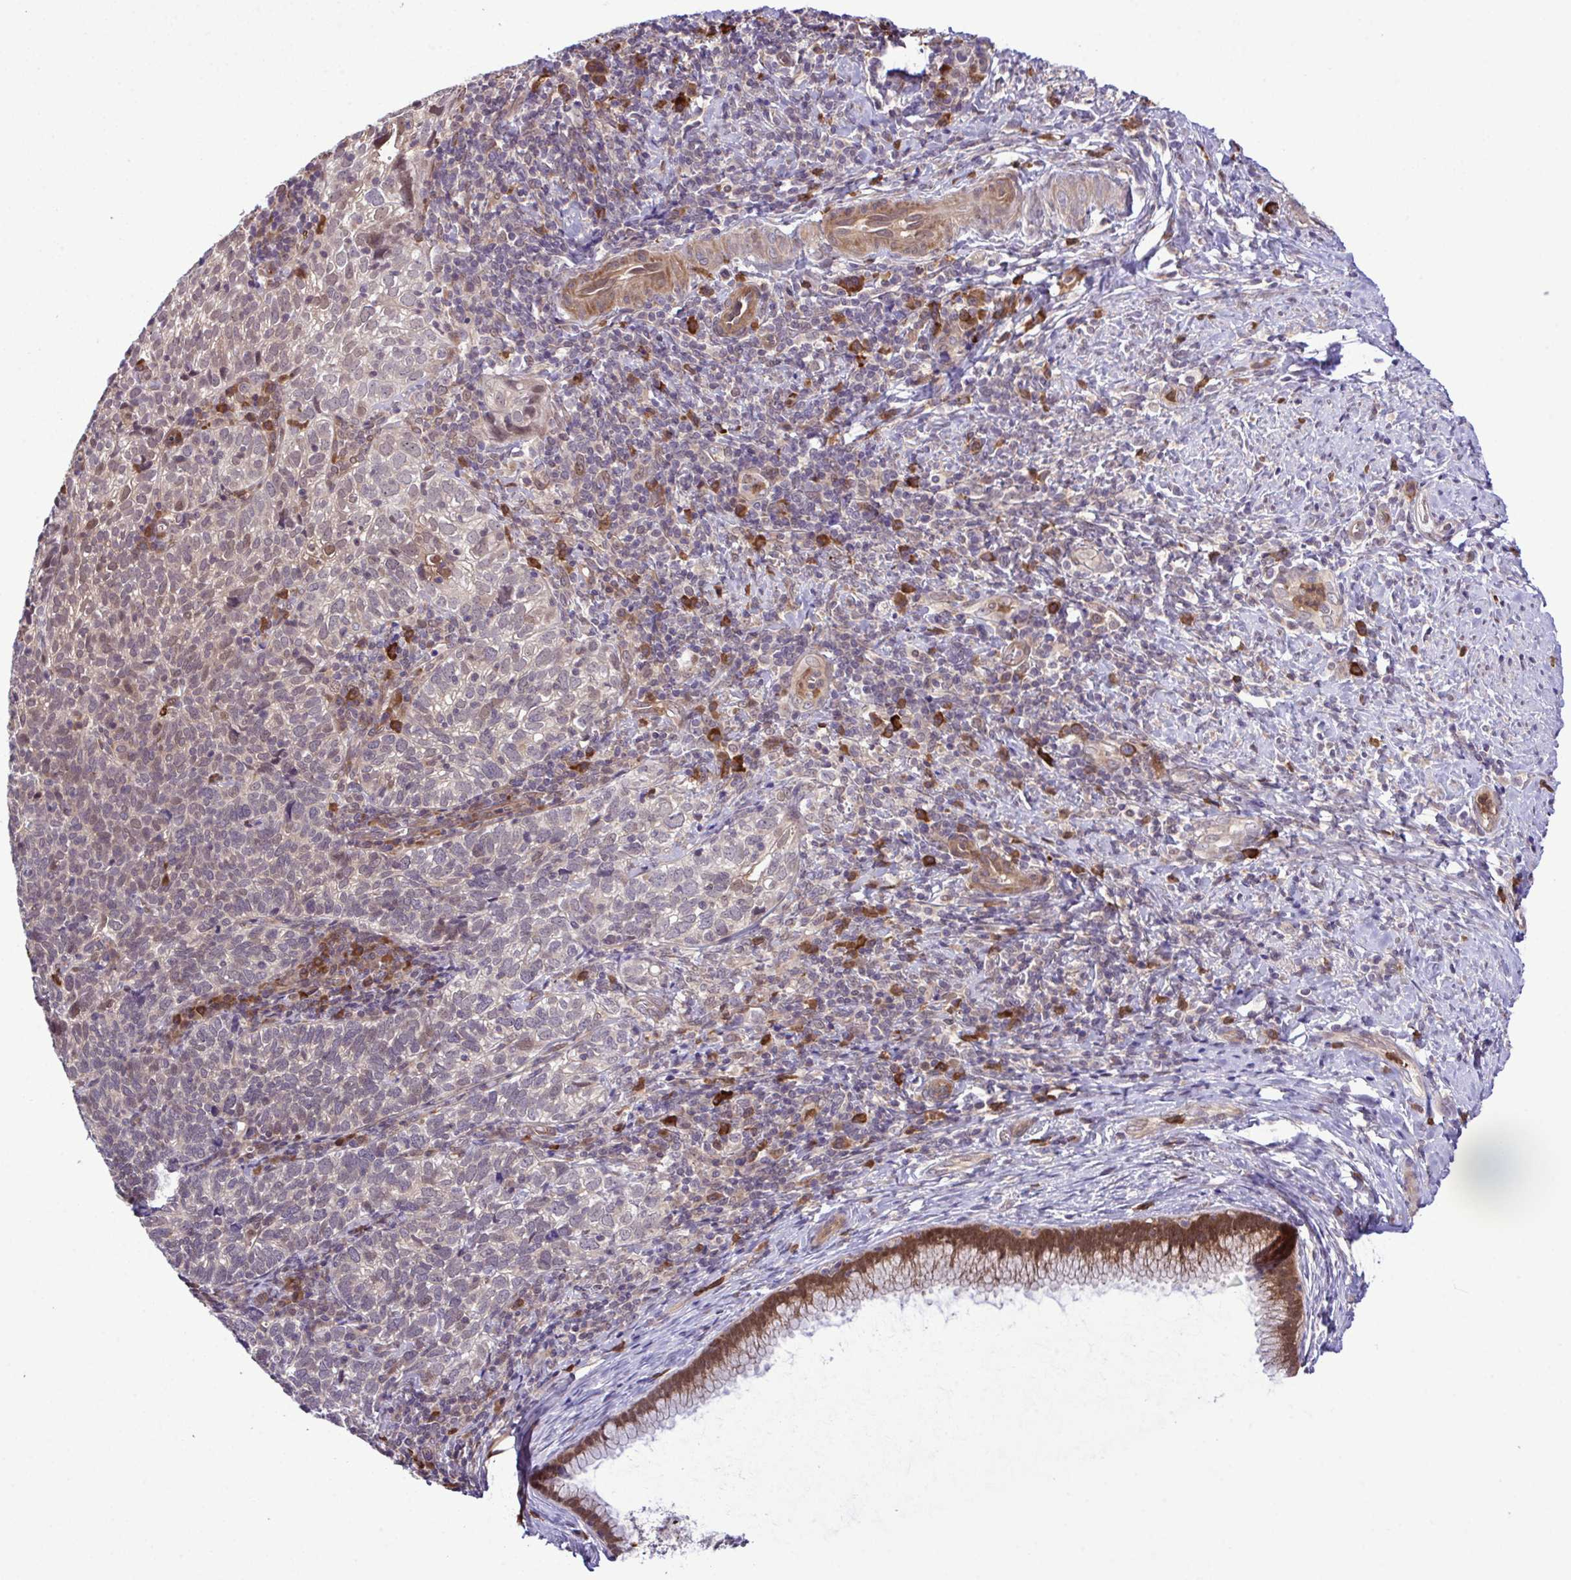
{"staining": {"intensity": "weak", "quantity": "<25%", "location": "nuclear"}, "tissue": "cervical cancer", "cell_type": "Tumor cells", "image_type": "cancer", "snomed": [{"axis": "morphology", "description": "Normal tissue, NOS"}, {"axis": "morphology", "description": "Squamous cell carcinoma, NOS"}, {"axis": "topography", "description": "Vagina"}, {"axis": "topography", "description": "Cervix"}], "caption": "DAB immunohistochemical staining of cervical cancer (squamous cell carcinoma) demonstrates no significant positivity in tumor cells.", "gene": "CMPK1", "patient": {"sex": "female", "age": 45}}